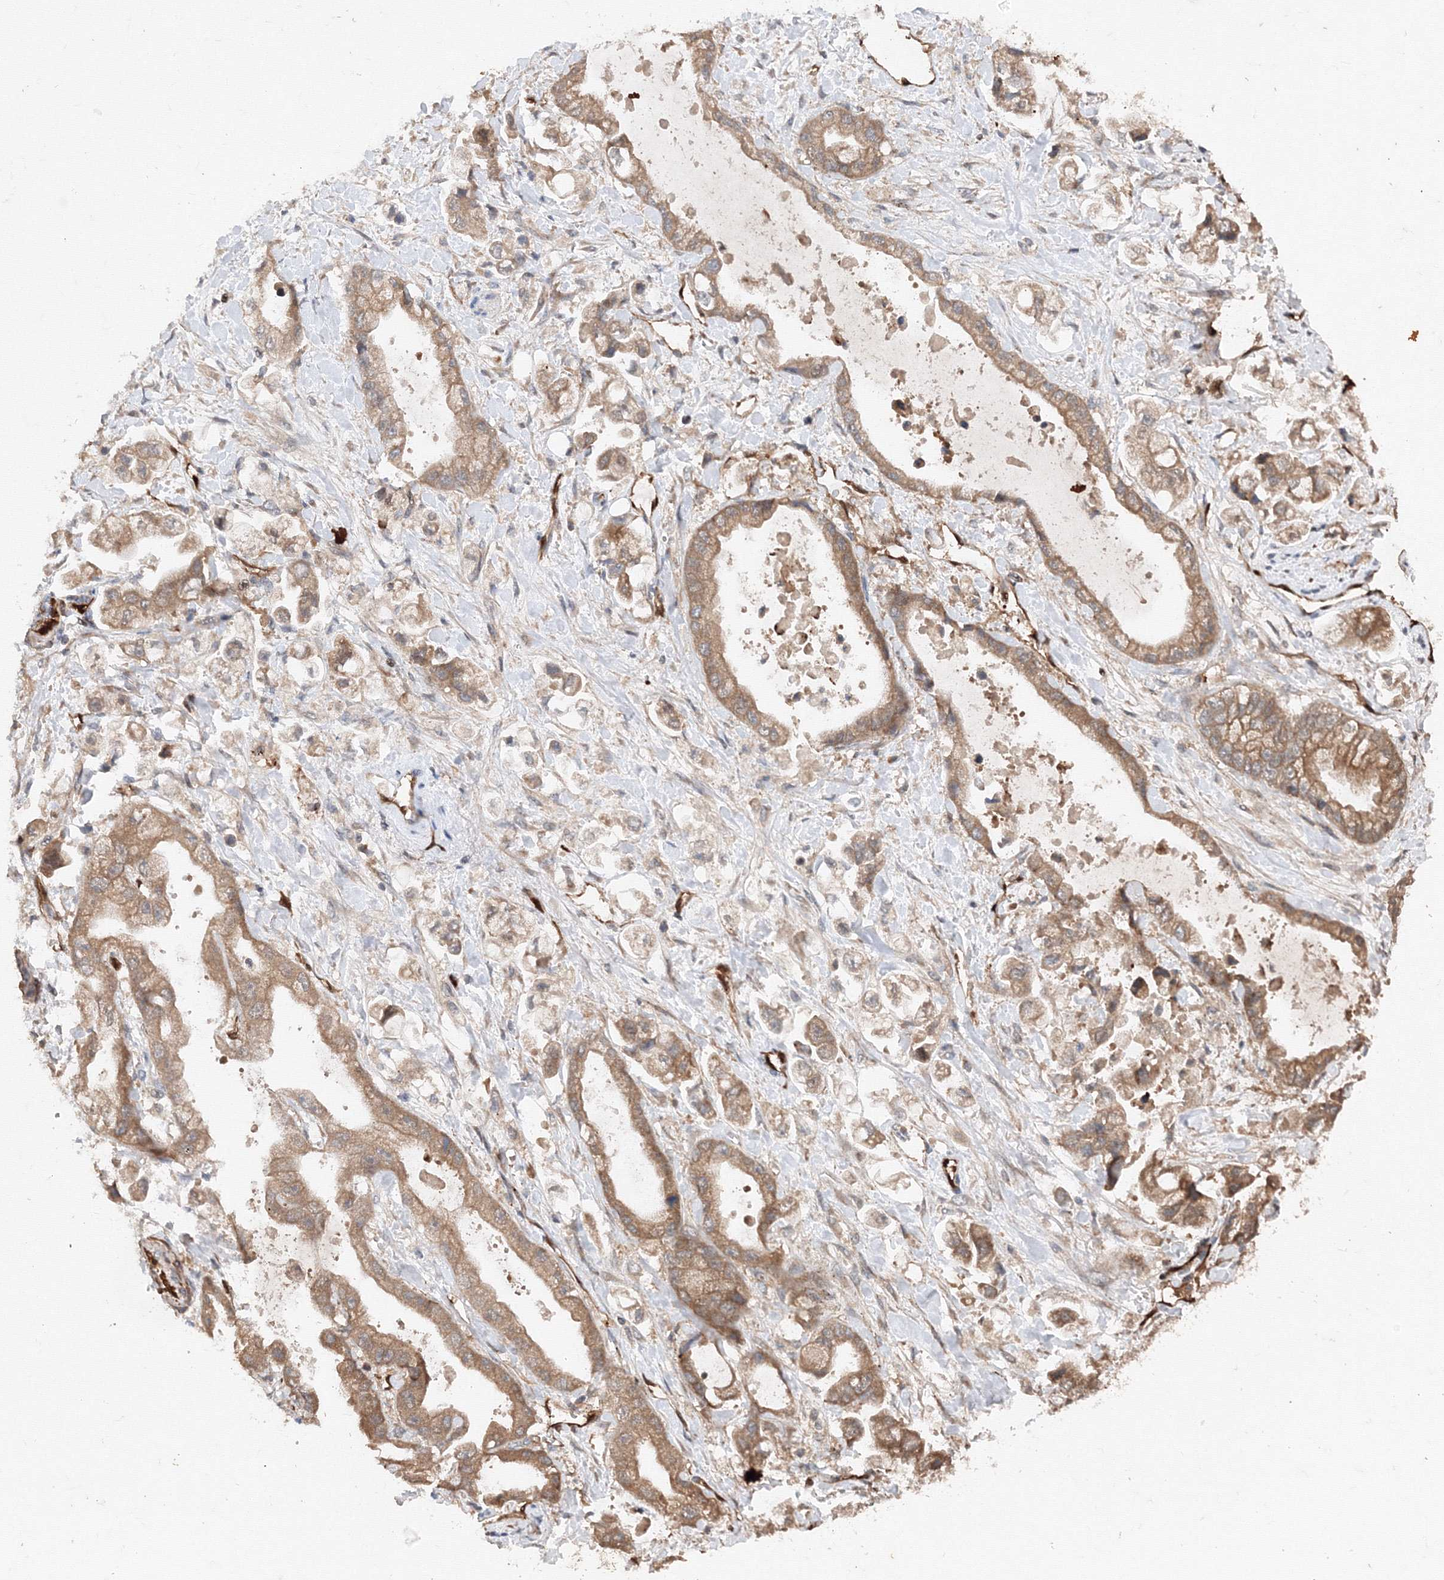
{"staining": {"intensity": "moderate", "quantity": ">75%", "location": "cytoplasmic/membranous"}, "tissue": "stomach cancer", "cell_type": "Tumor cells", "image_type": "cancer", "snomed": [{"axis": "morphology", "description": "Adenocarcinoma, NOS"}, {"axis": "topography", "description": "Stomach"}], "caption": "Protein staining of adenocarcinoma (stomach) tissue demonstrates moderate cytoplasmic/membranous staining in about >75% of tumor cells. The protein is shown in brown color, while the nuclei are stained blue.", "gene": "DCTD", "patient": {"sex": "male", "age": 62}}